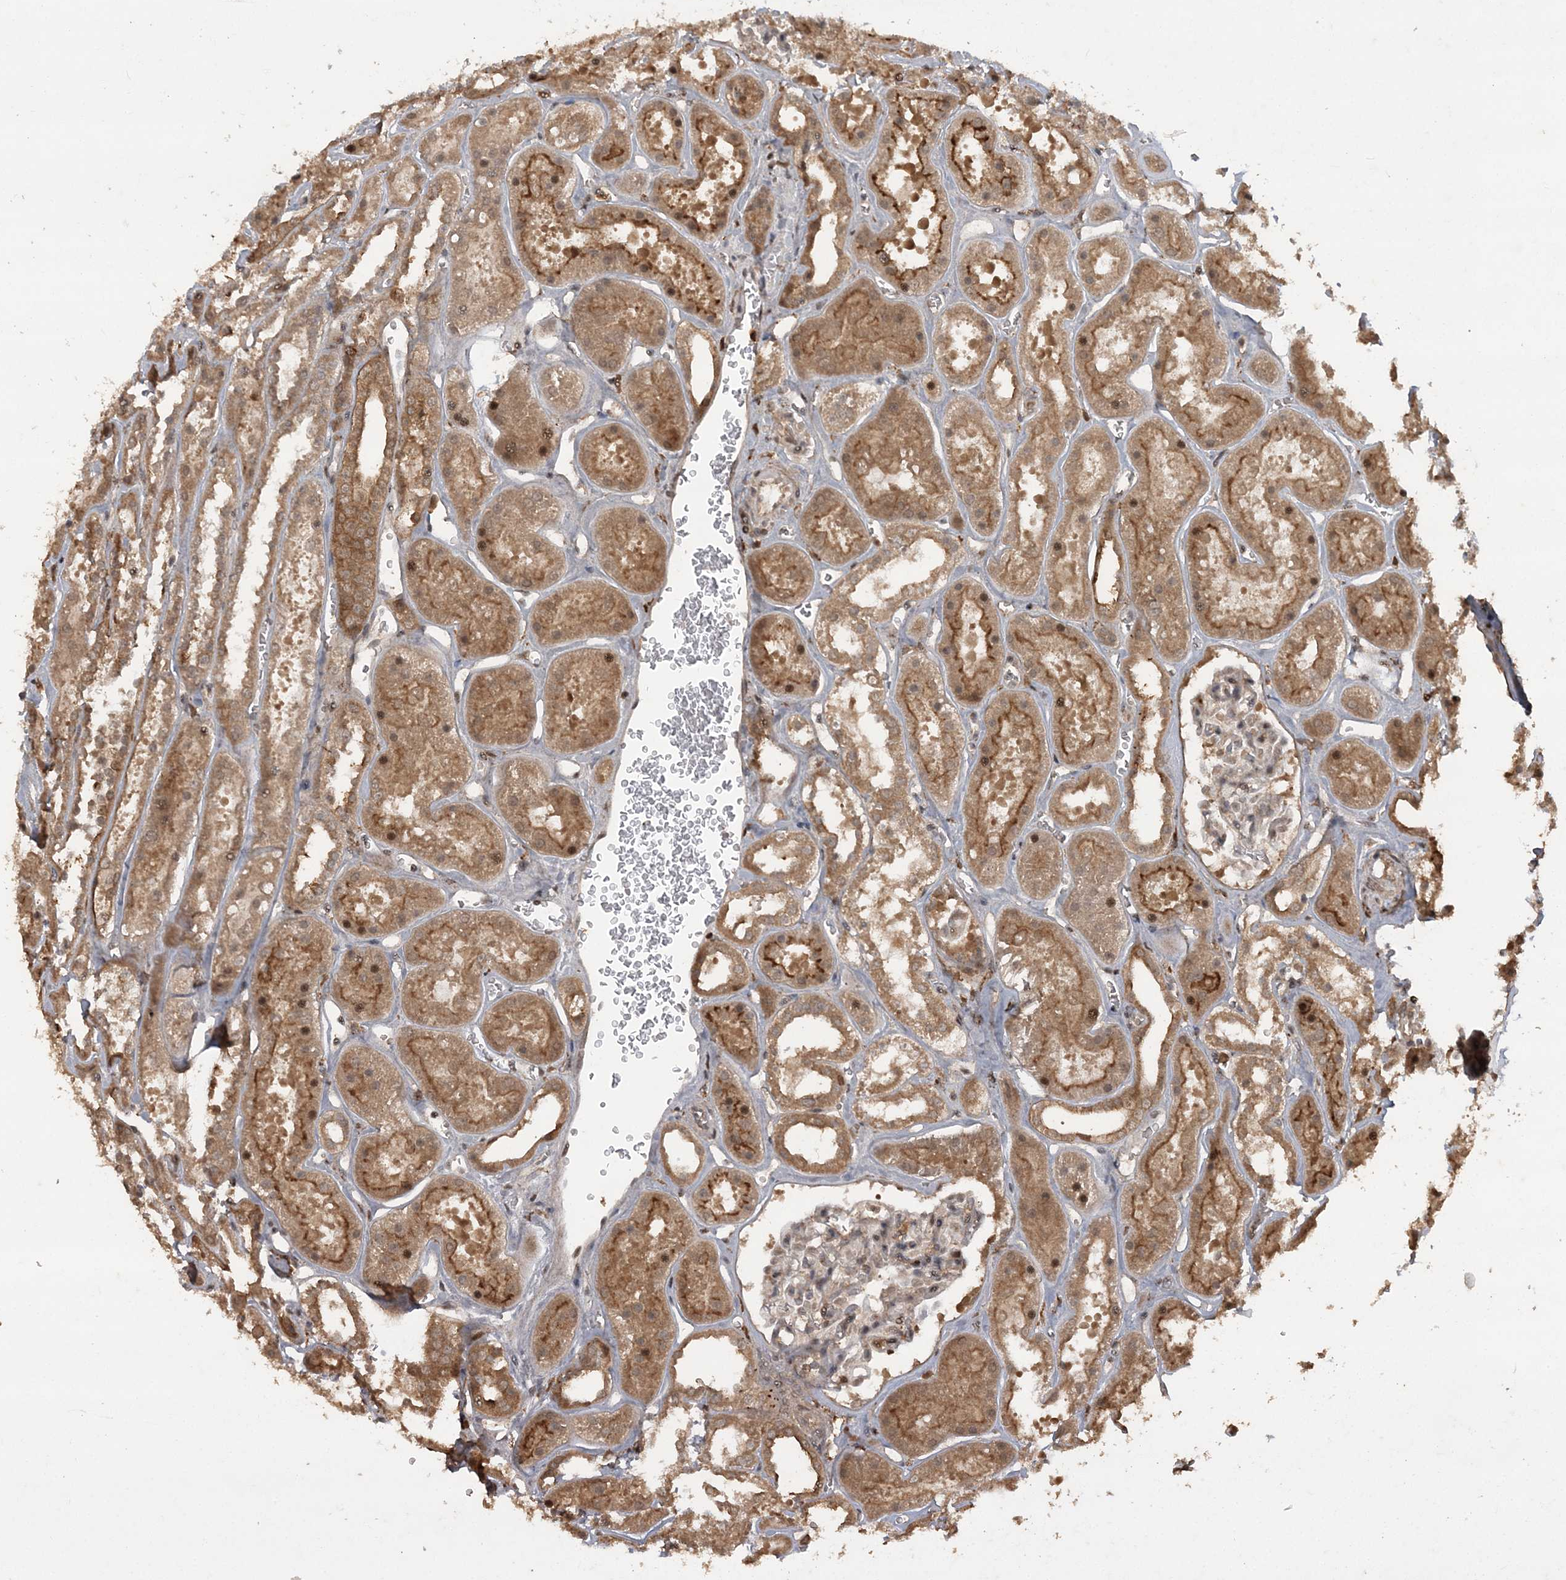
{"staining": {"intensity": "weak", "quantity": "25%-75%", "location": "cytoplasmic/membranous"}, "tissue": "kidney", "cell_type": "Cells in glomeruli", "image_type": "normal", "snomed": [{"axis": "morphology", "description": "Normal tissue, NOS"}, {"axis": "topography", "description": "Kidney"}], "caption": "A high-resolution histopathology image shows immunohistochemistry staining of unremarkable kidney, which demonstrates weak cytoplasmic/membranous staining in approximately 25%-75% of cells in glomeruli.", "gene": "LACC1", "patient": {"sex": "female", "age": 41}}